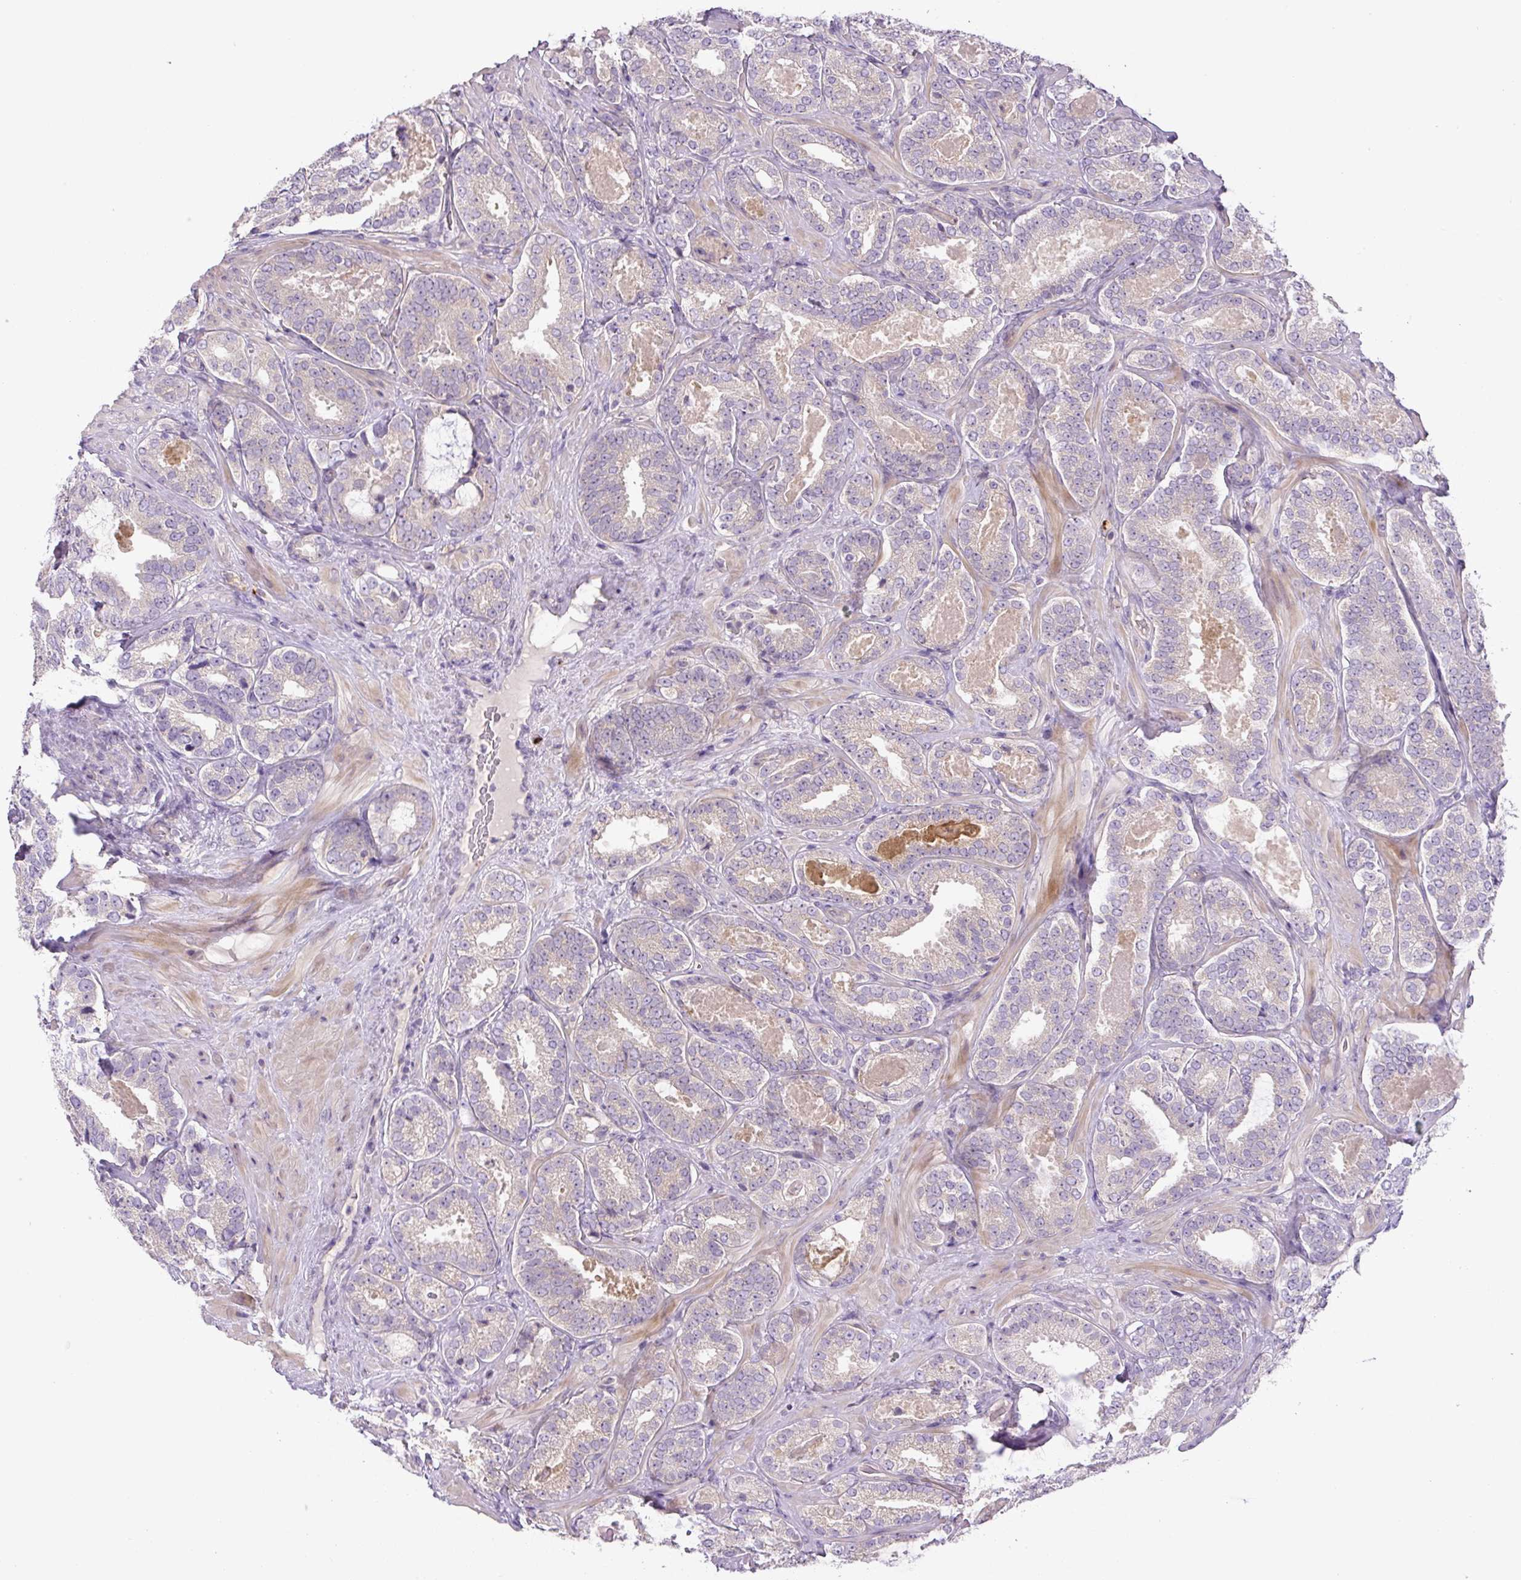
{"staining": {"intensity": "negative", "quantity": "none", "location": "none"}, "tissue": "prostate cancer", "cell_type": "Tumor cells", "image_type": "cancer", "snomed": [{"axis": "morphology", "description": "Adenocarcinoma, High grade"}, {"axis": "topography", "description": "Prostate"}], "caption": "High power microscopy photomicrograph of an IHC micrograph of adenocarcinoma (high-grade) (prostate), revealing no significant staining in tumor cells.", "gene": "UBL3", "patient": {"sex": "male", "age": 65}}